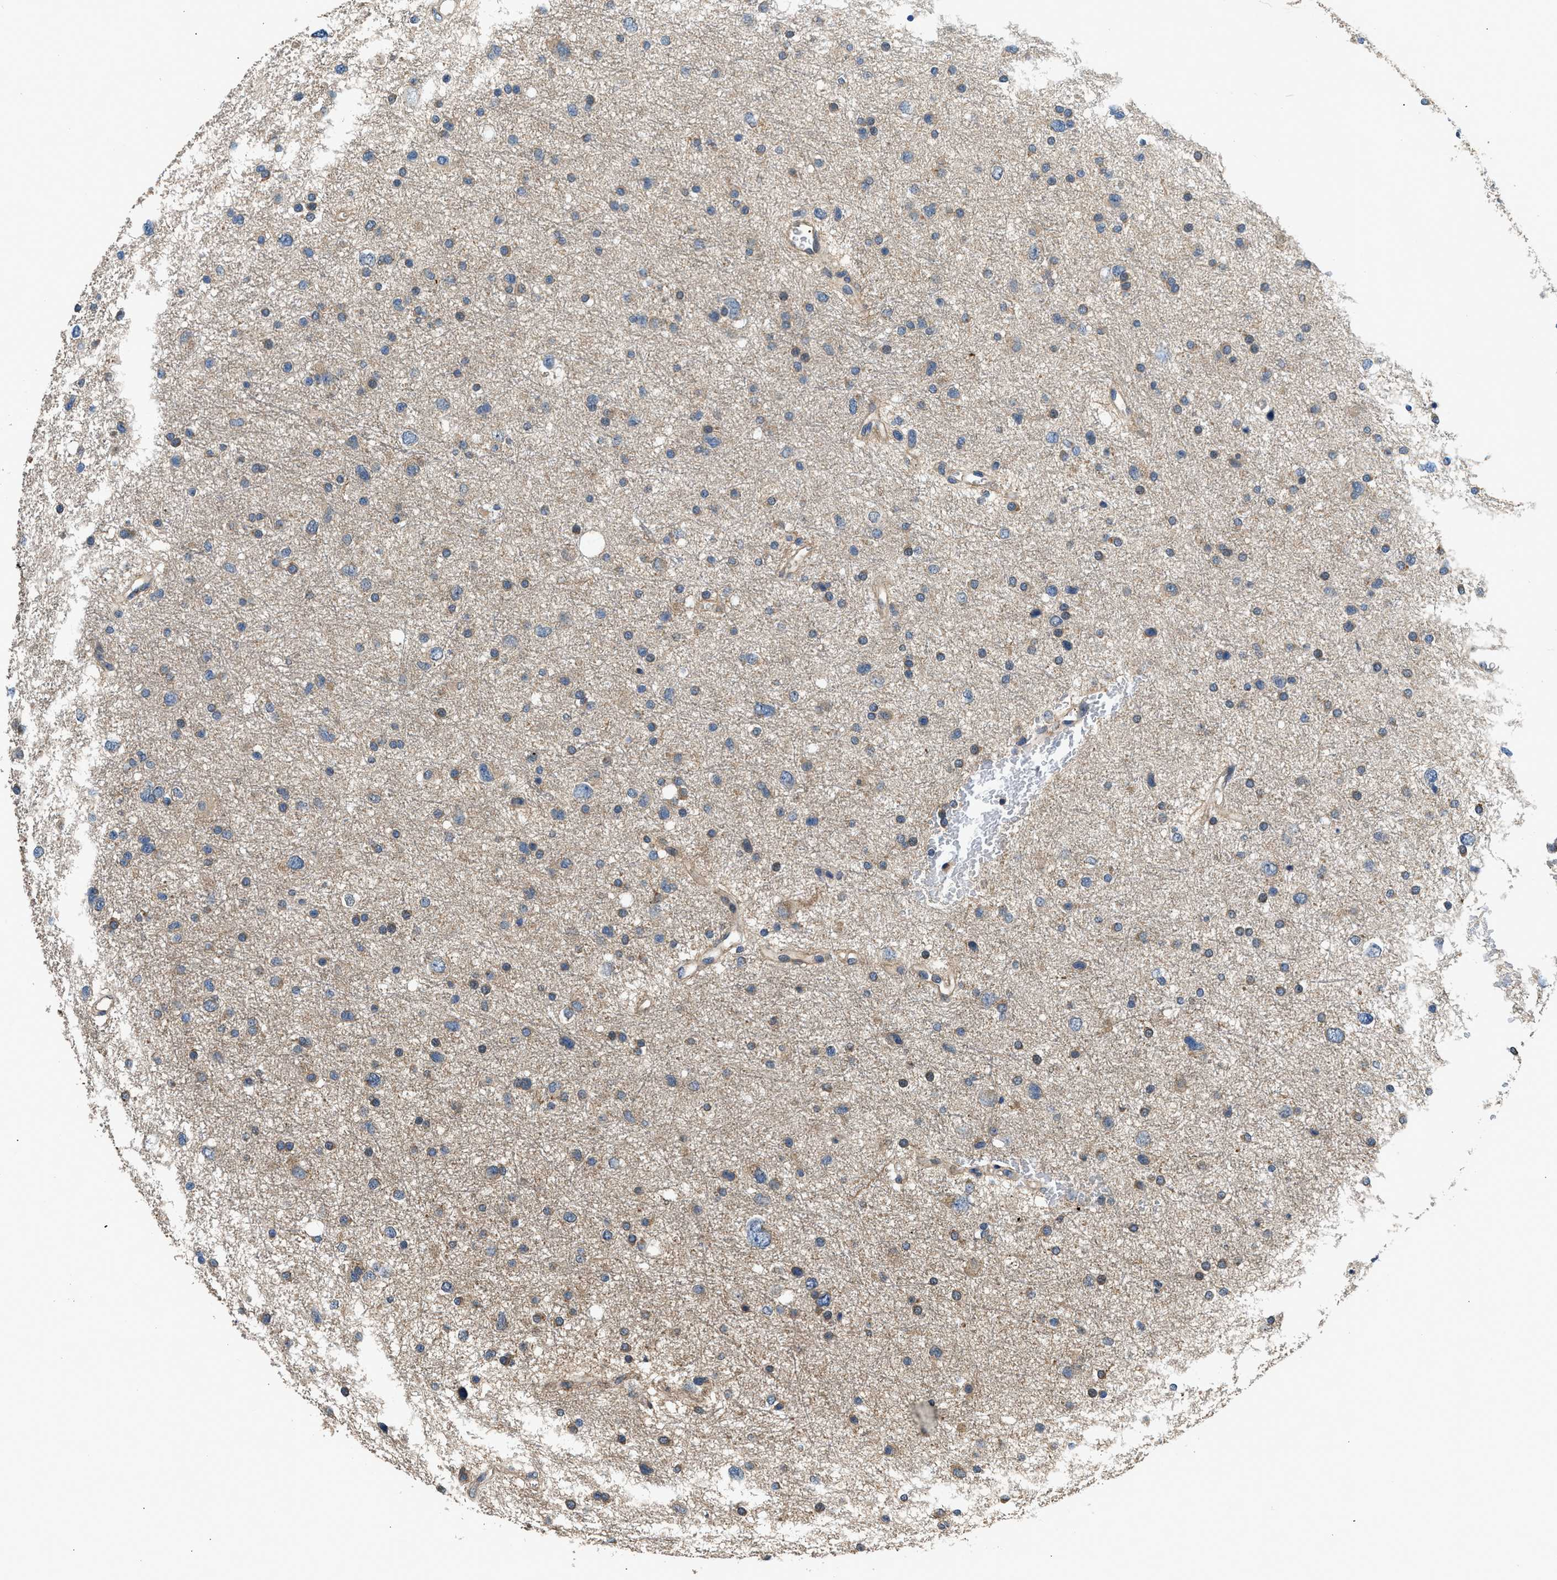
{"staining": {"intensity": "weak", "quantity": ">75%", "location": "cytoplasmic/membranous"}, "tissue": "glioma", "cell_type": "Tumor cells", "image_type": "cancer", "snomed": [{"axis": "morphology", "description": "Glioma, malignant, Low grade"}, {"axis": "topography", "description": "Brain"}], "caption": "Human malignant glioma (low-grade) stained with a protein marker reveals weak staining in tumor cells.", "gene": "IL3RA", "patient": {"sex": "female", "age": 37}}